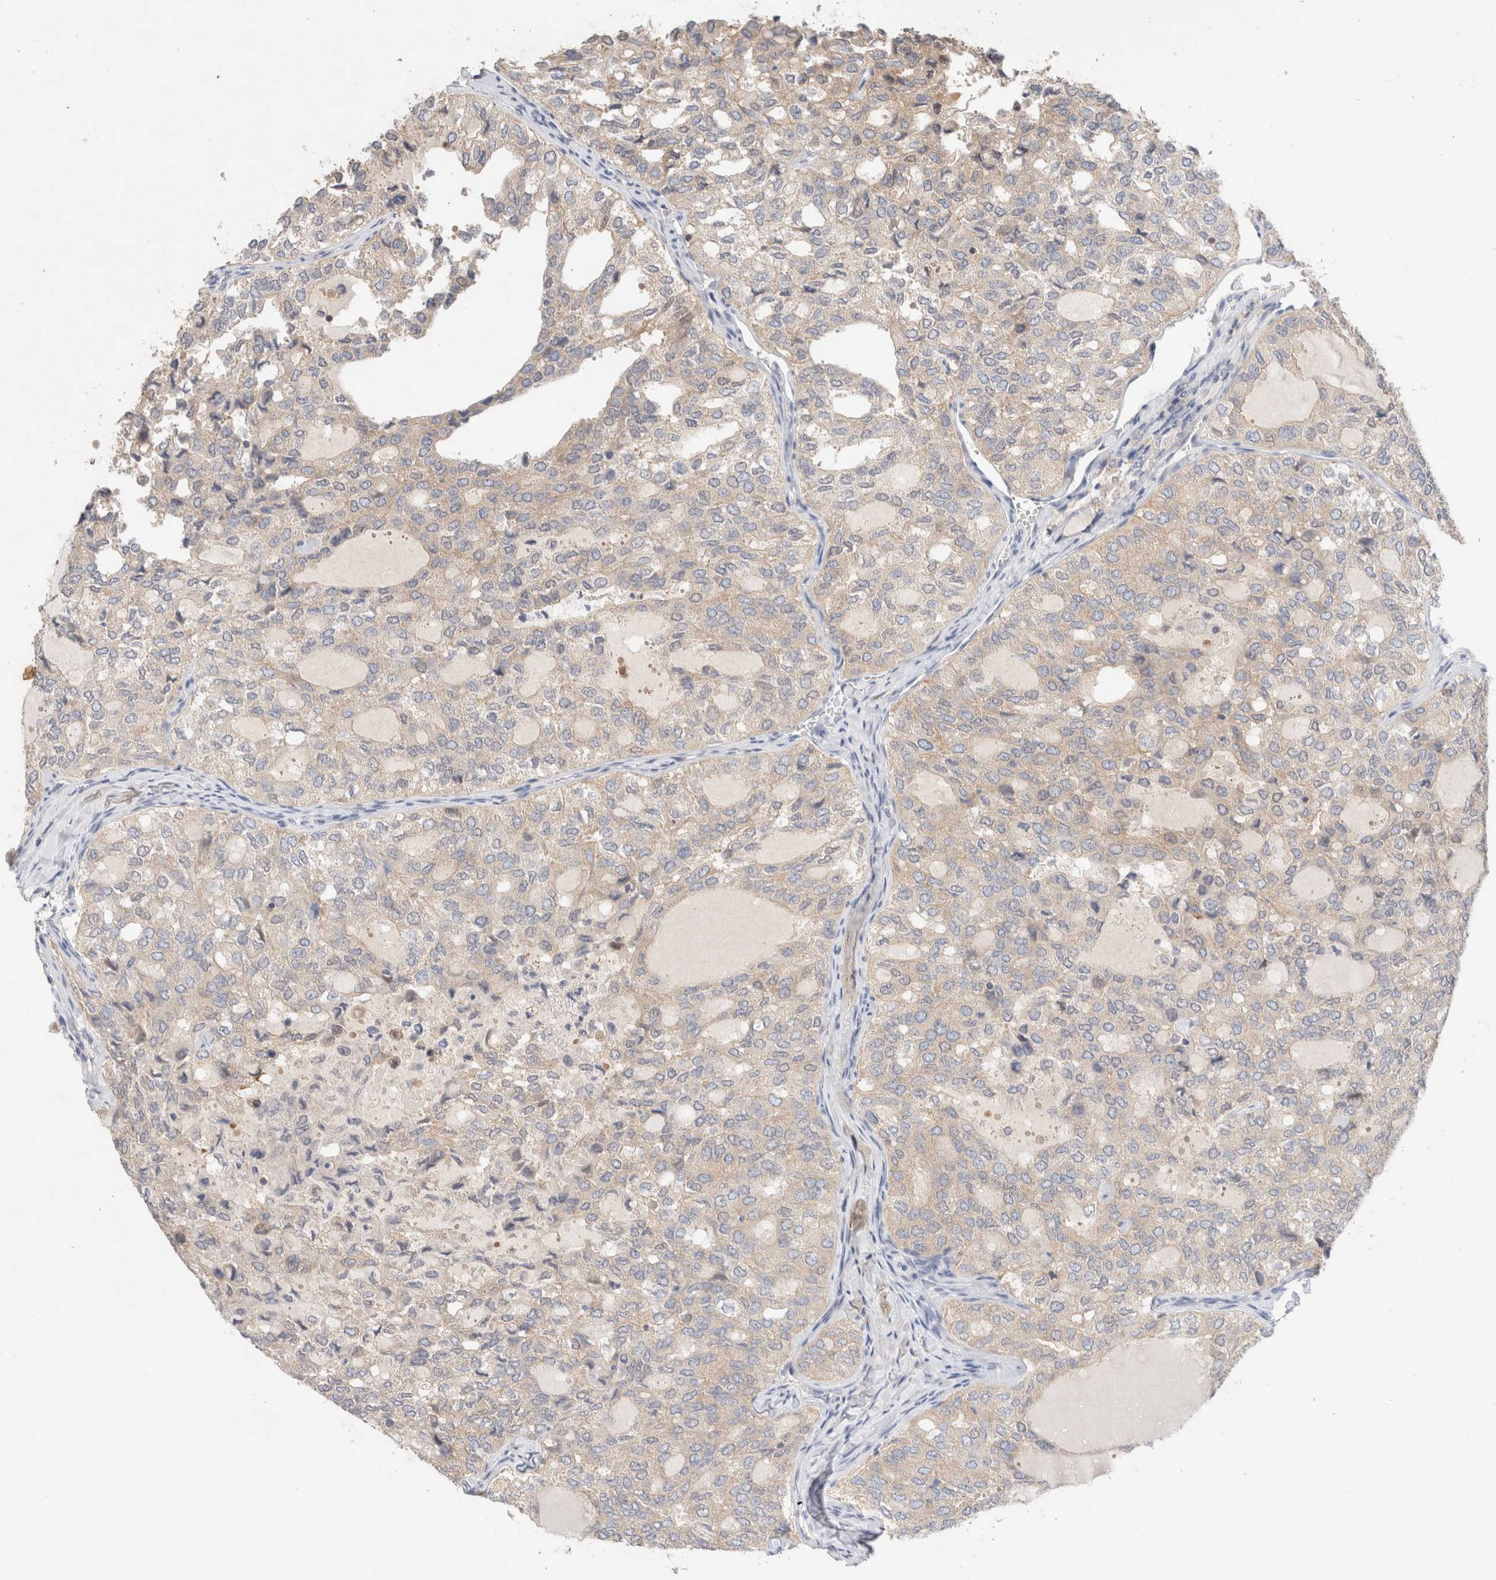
{"staining": {"intensity": "weak", "quantity": "<25%", "location": "cytoplasmic/membranous"}, "tissue": "thyroid cancer", "cell_type": "Tumor cells", "image_type": "cancer", "snomed": [{"axis": "morphology", "description": "Follicular adenoma carcinoma, NOS"}, {"axis": "topography", "description": "Thyroid gland"}], "caption": "This is an immunohistochemistry (IHC) image of thyroid follicular adenoma carcinoma. There is no staining in tumor cells.", "gene": "MPP2", "patient": {"sex": "male", "age": 75}}